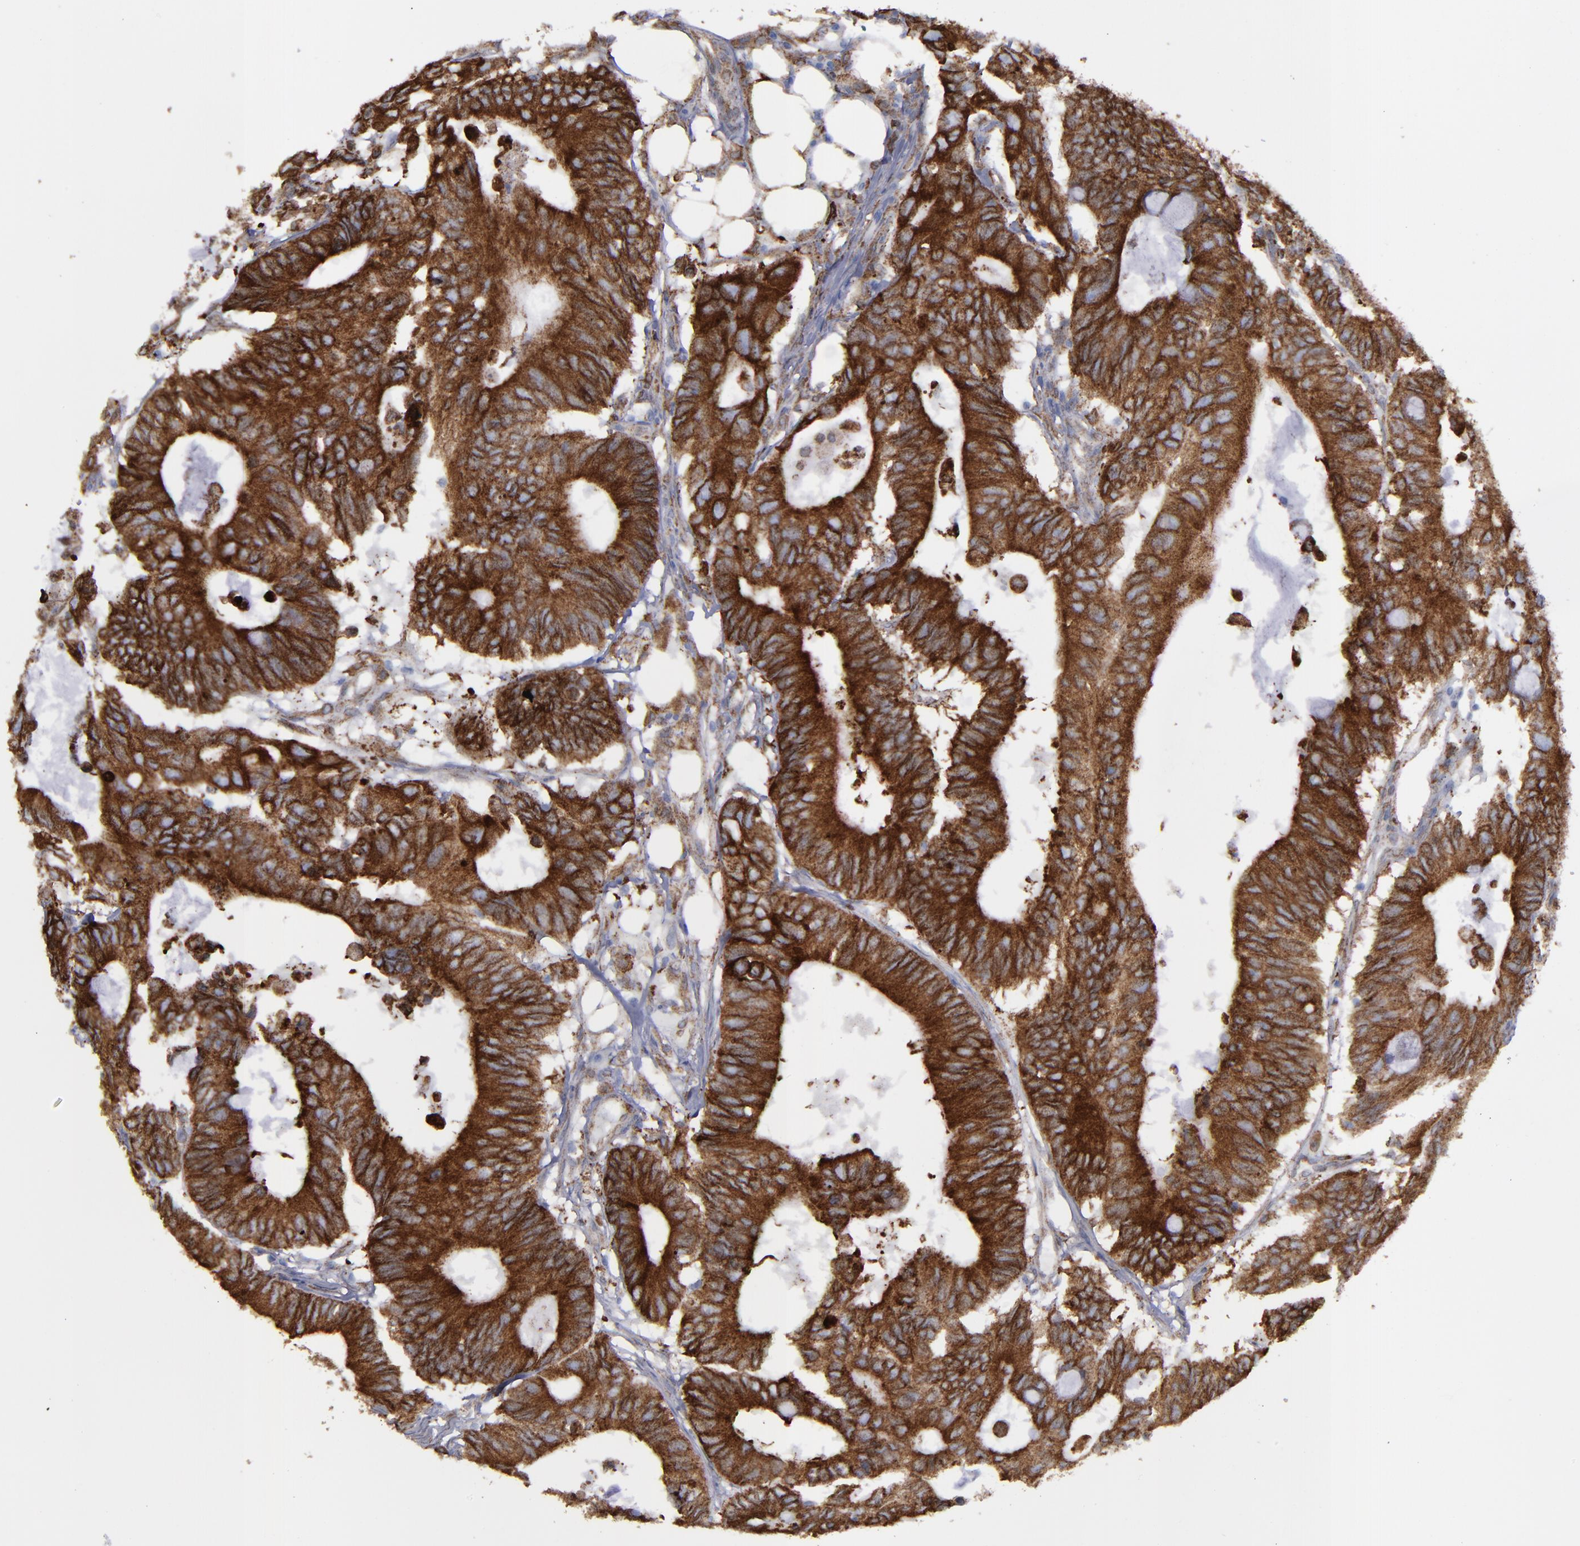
{"staining": {"intensity": "strong", "quantity": ">75%", "location": "cytoplasmic/membranous"}, "tissue": "colorectal cancer", "cell_type": "Tumor cells", "image_type": "cancer", "snomed": [{"axis": "morphology", "description": "Adenocarcinoma, NOS"}, {"axis": "topography", "description": "Colon"}], "caption": "Protein positivity by IHC reveals strong cytoplasmic/membranous expression in approximately >75% of tumor cells in colorectal adenocarcinoma. The staining is performed using DAB (3,3'-diaminobenzidine) brown chromogen to label protein expression. The nuclei are counter-stained blue using hematoxylin.", "gene": "ERLIN2", "patient": {"sex": "male", "age": 71}}